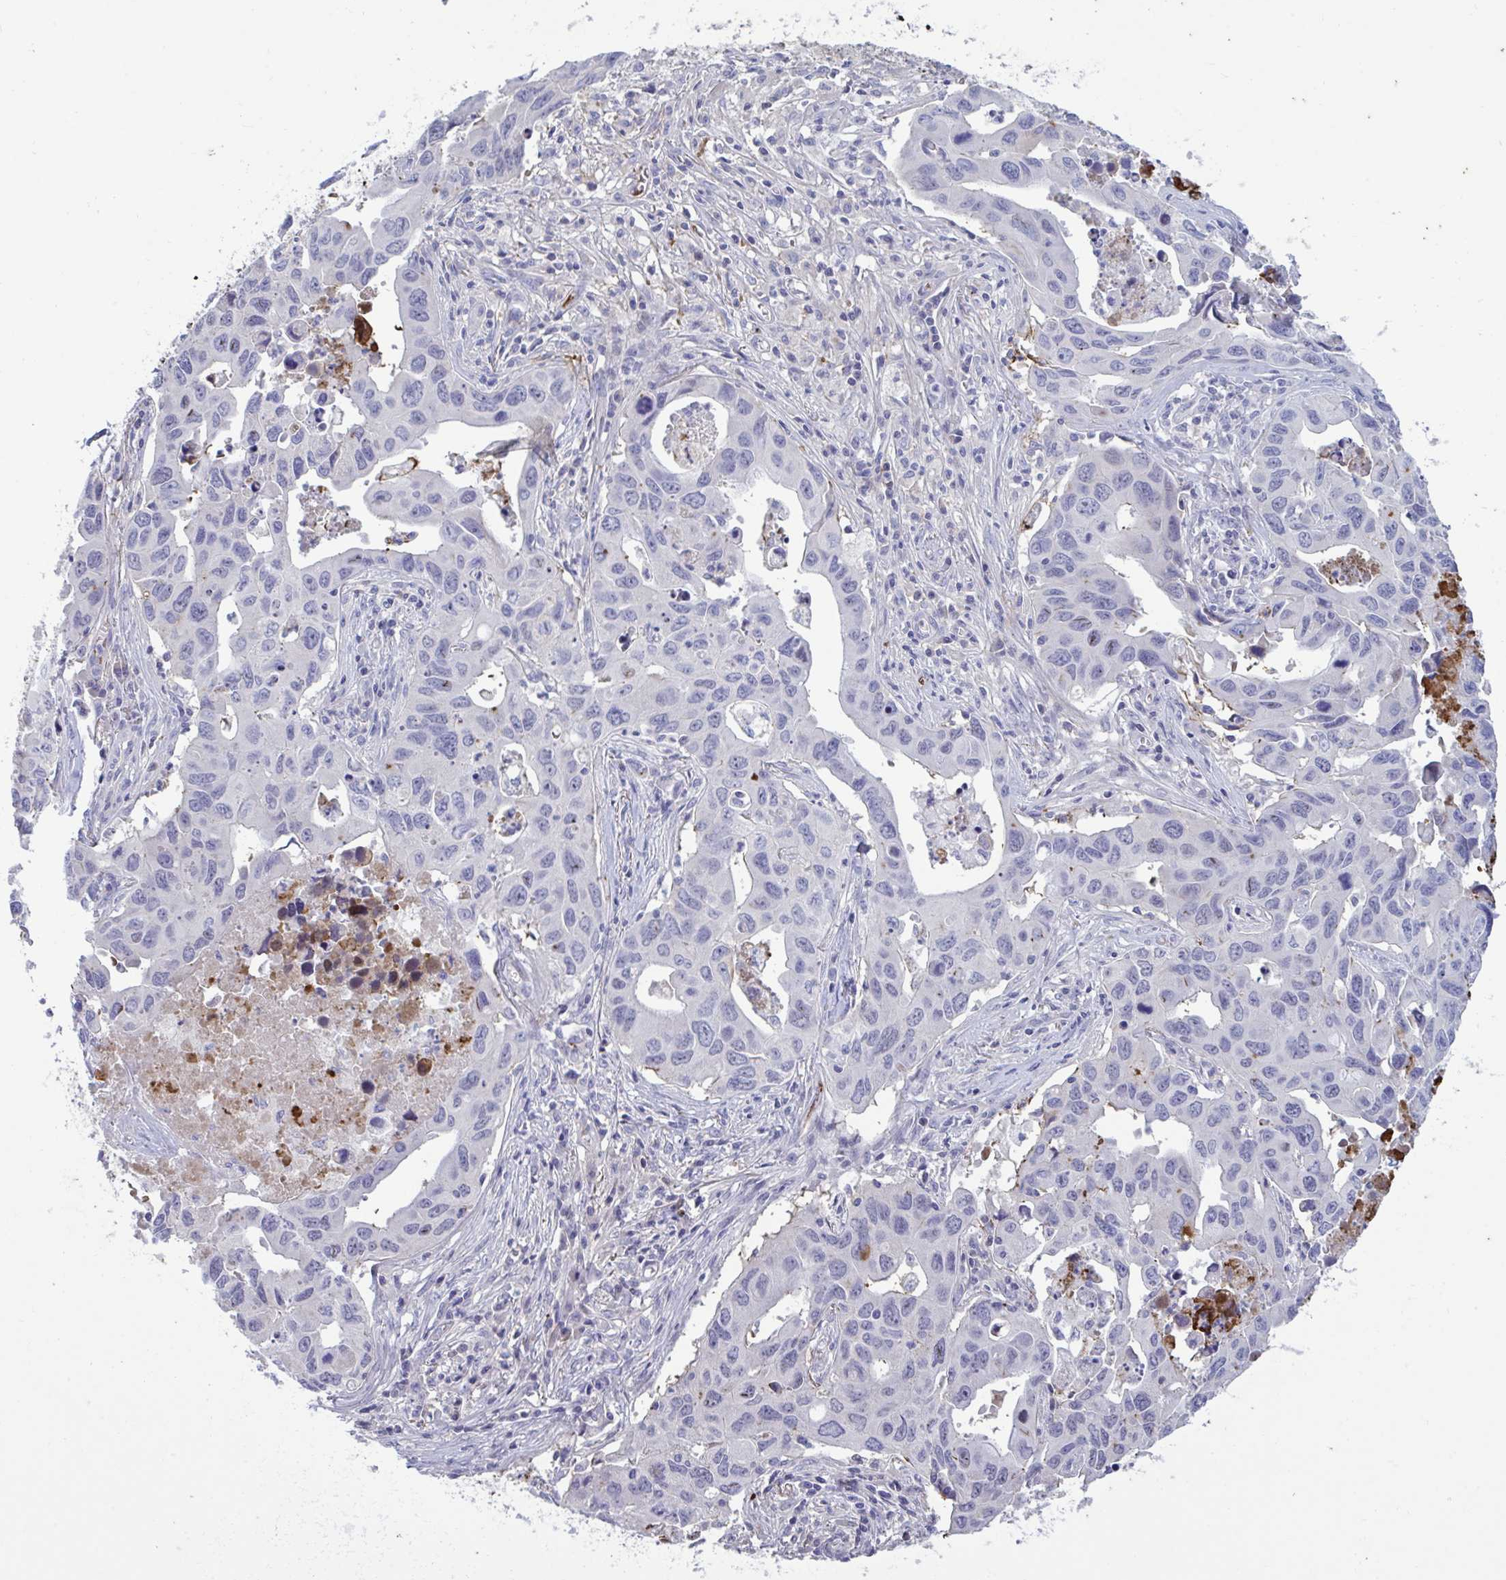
{"staining": {"intensity": "negative", "quantity": "none", "location": "none"}, "tissue": "lung cancer", "cell_type": "Tumor cells", "image_type": "cancer", "snomed": [{"axis": "morphology", "description": "Adenocarcinoma, NOS"}, {"axis": "topography", "description": "Lung"}], "caption": "Immunohistochemical staining of human lung cancer (adenocarcinoma) exhibits no significant expression in tumor cells.", "gene": "IL1R1", "patient": {"sex": "male", "age": 64}}